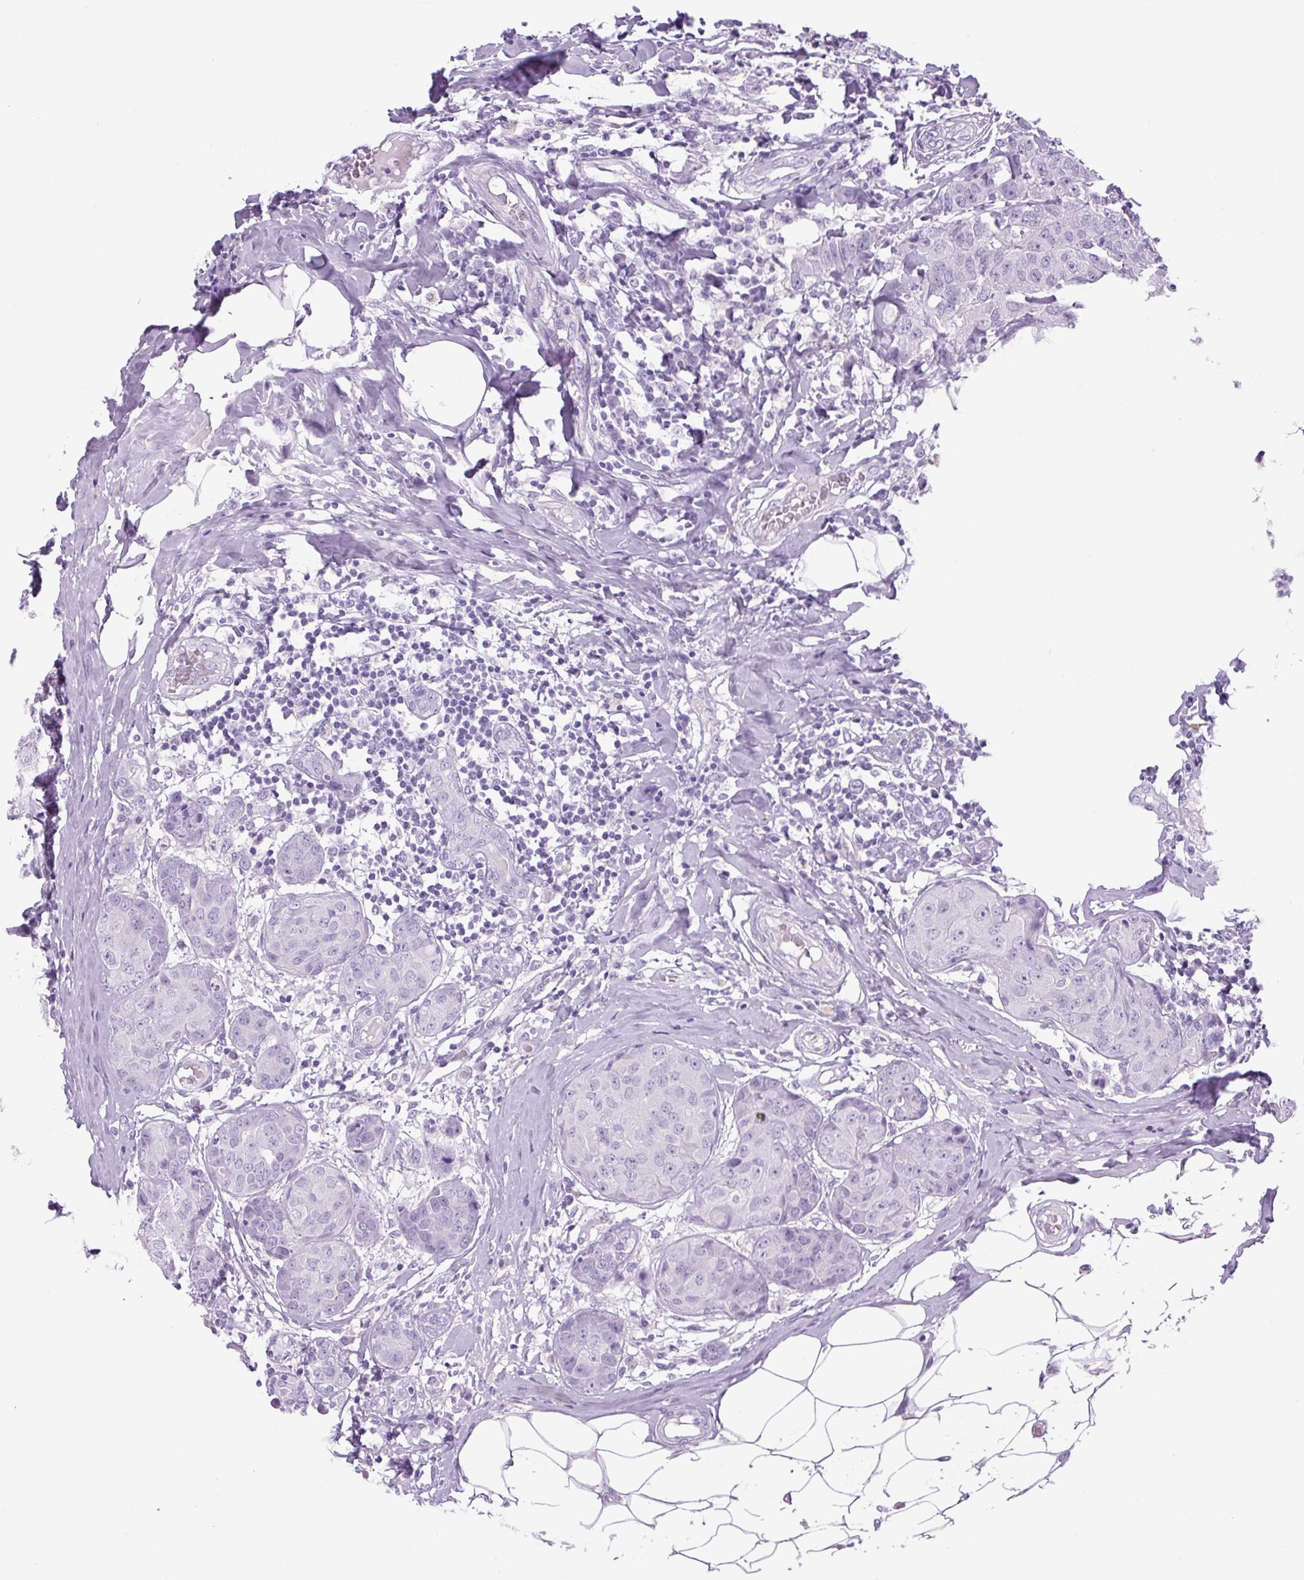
{"staining": {"intensity": "negative", "quantity": "none", "location": "none"}, "tissue": "breast cancer", "cell_type": "Tumor cells", "image_type": "cancer", "snomed": [{"axis": "morphology", "description": "Duct carcinoma"}, {"axis": "topography", "description": "Breast"}], "caption": "High magnification brightfield microscopy of intraductal carcinoma (breast) stained with DAB (brown) and counterstained with hematoxylin (blue): tumor cells show no significant staining. (DAB (3,3'-diaminobenzidine) immunohistochemistry (IHC) with hematoxylin counter stain).", "gene": "PRRT1", "patient": {"sex": "female", "age": 43}}